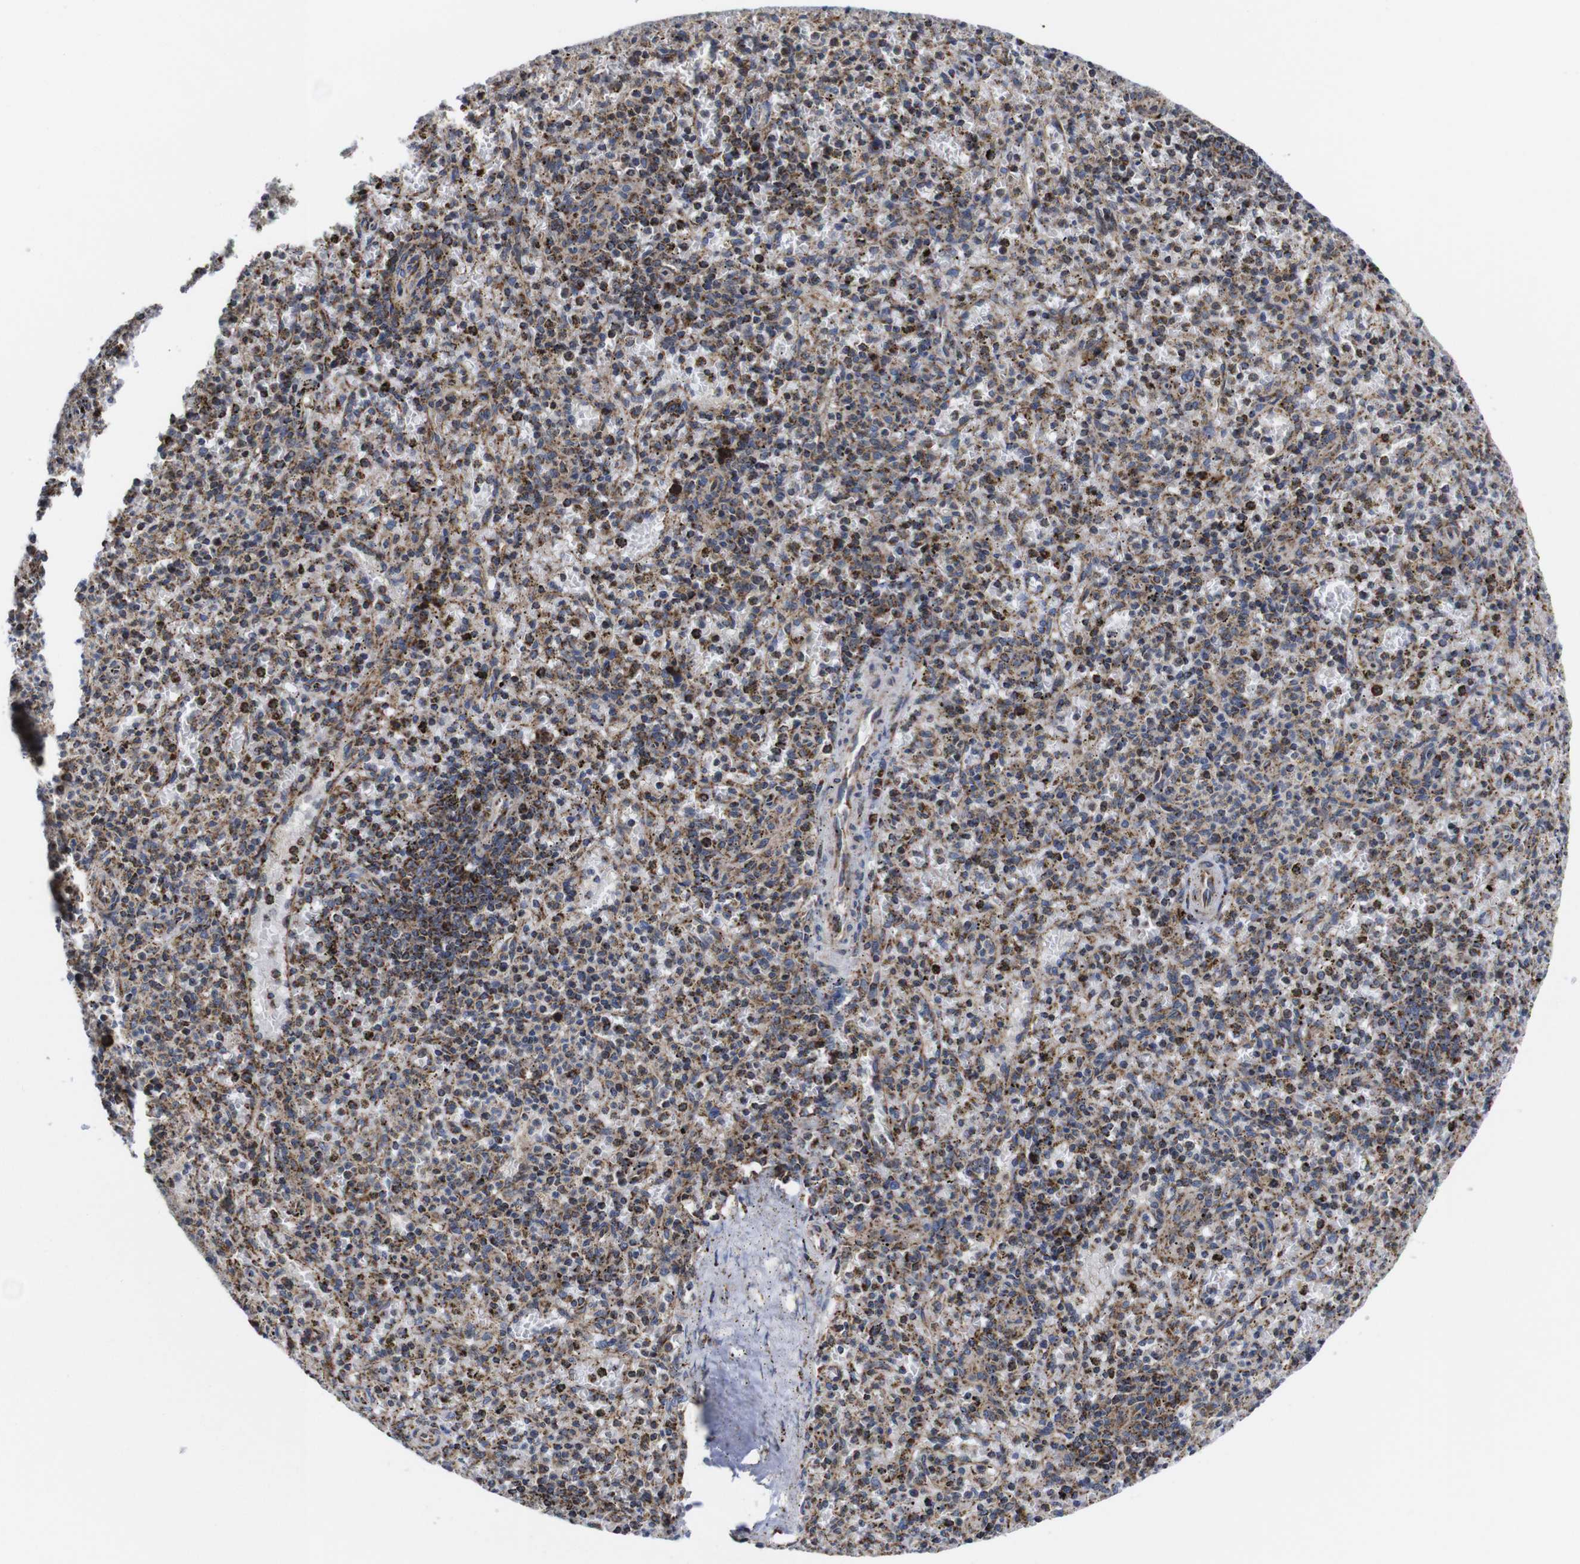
{"staining": {"intensity": "moderate", "quantity": ">75%", "location": "cytoplasmic/membranous"}, "tissue": "spleen", "cell_type": "Cells in red pulp", "image_type": "normal", "snomed": [{"axis": "morphology", "description": "Normal tissue, NOS"}, {"axis": "topography", "description": "Spleen"}], "caption": "Protein analysis of unremarkable spleen demonstrates moderate cytoplasmic/membranous staining in approximately >75% of cells in red pulp.", "gene": "C17orf80", "patient": {"sex": "male", "age": 72}}